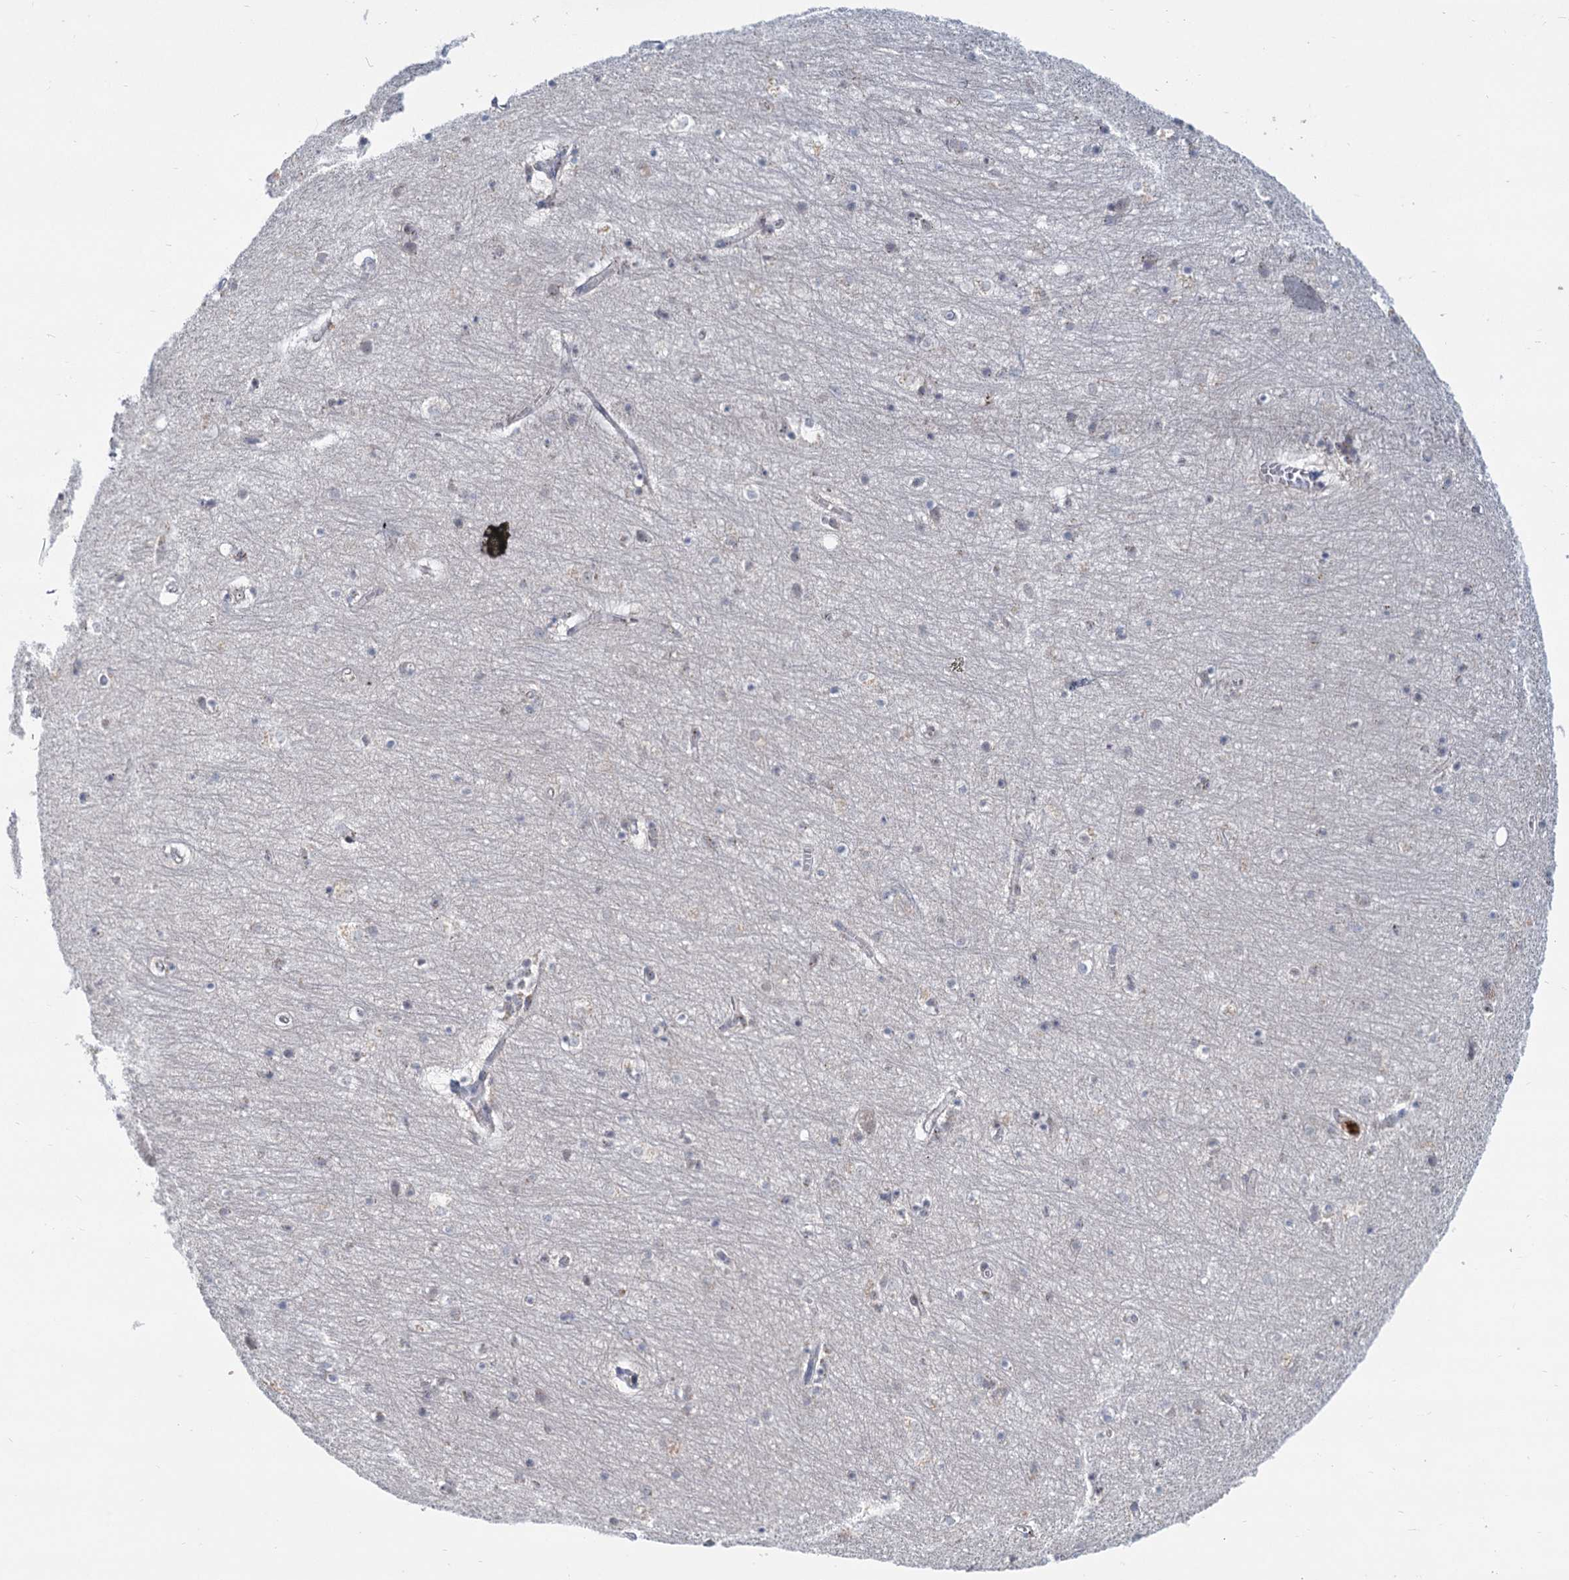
{"staining": {"intensity": "negative", "quantity": "none", "location": "none"}, "tissue": "hippocampus", "cell_type": "Glial cells", "image_type": "normal", "snomed": [{"axis": "morphology", "description": "Normal tissue, NOS"}, {"axis": "topography", "description": "Hippocampus"}], "caption": "Hippocampus was stained to show a protein in brown. There is no significant staining in glial cells. (DAB IHC with hematoxylin counter stain).", "gene": "STAP1", "patient": {"sex": "female", "age": 64}}